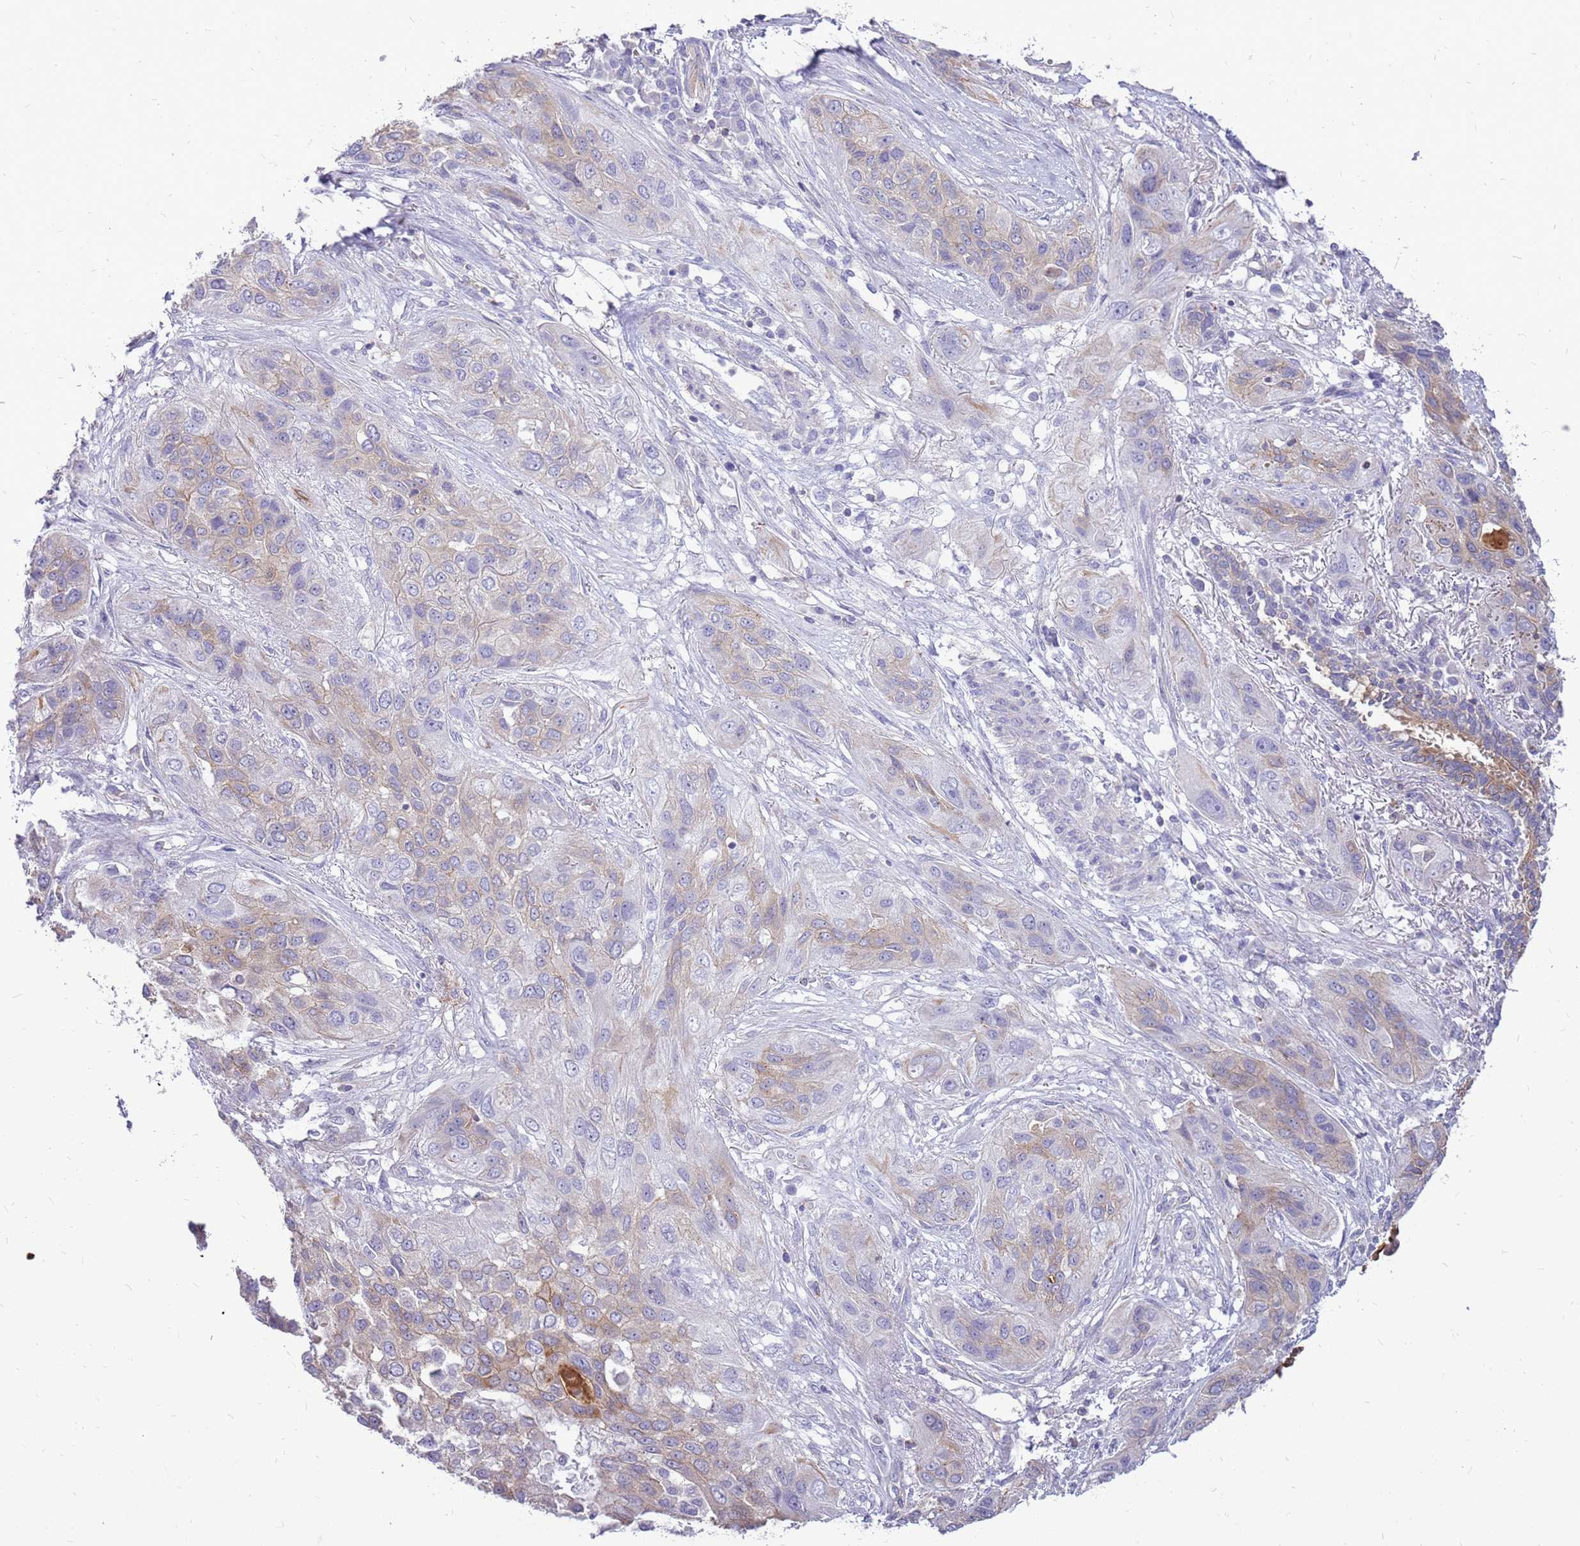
{"staining": {"intensity": "weak", "quantity": "<25%", "location": "cytoplasmic/membranous"}, "tissue": "lung cancer", "cell_type": "Tumor cells", "image_type": "cancer", "snomed": [{"axis": "morphology", "description": "Squamous cell carcinoma, NOS"}, {"axis": "topography", "description": "Lung"}], "caption": "Immunohistochemistry micrograph of neoplastic tissue: human lung cancer (squamous cell carcinoma) stained with DAB shows no significant protein staining in tumor cells.", "gene": "WDR90", "patient": {"sex": "female", "age": 70}}